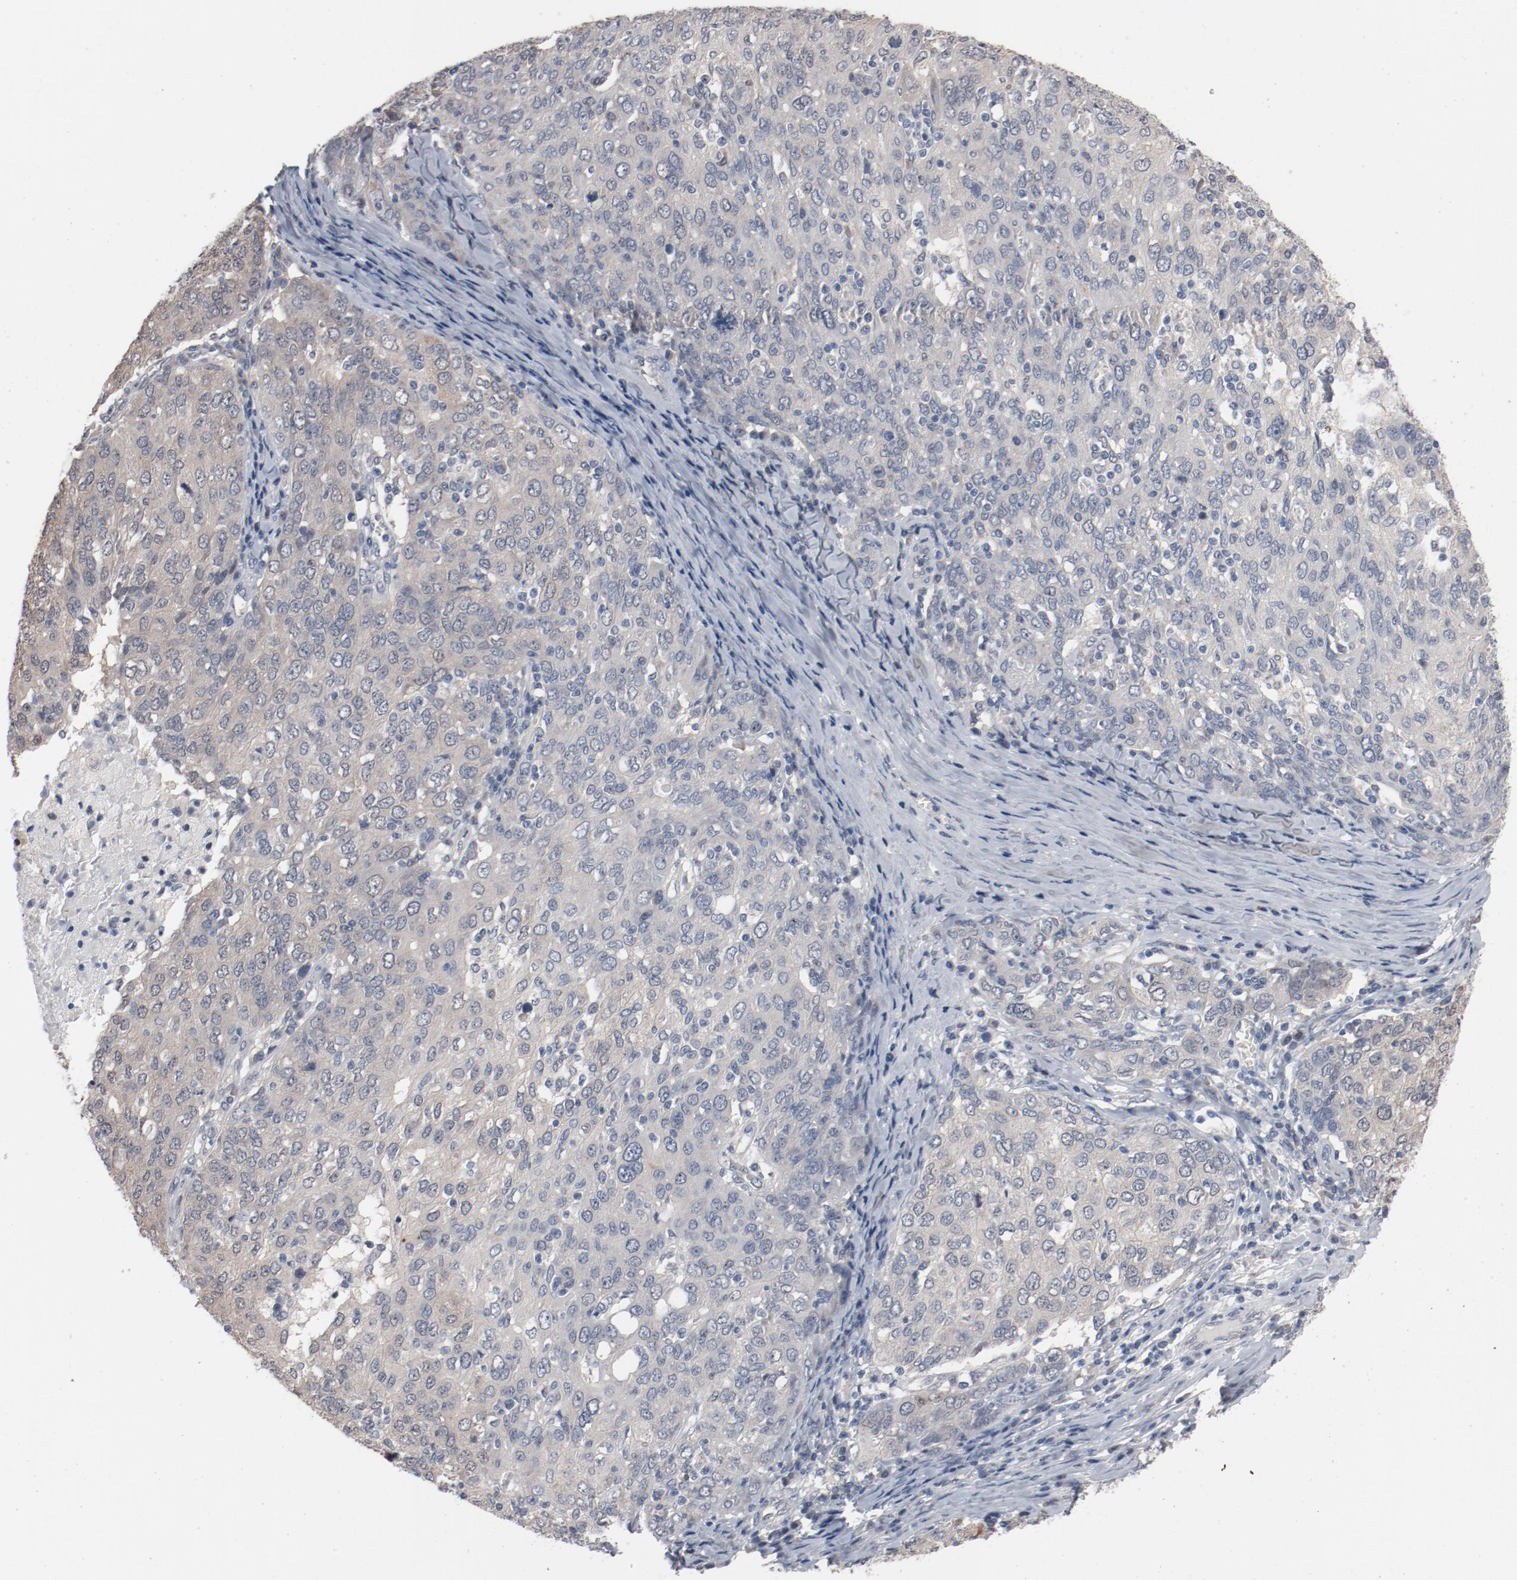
{"staining": {"intensity": "weak", "quantity": ">75%", "location": "cytoplasmic/membranous"}, "tissue": "ovarian cancer", "cell_type": "Tumor cells", "image_type": "cancer", "snomed": [{"axis": "morphology", "description": "Carcinoma, endometroid"}, {"axis": "topography", "description": "Ovary"}], "caption": "A brown stain labels weak cytoplasmic/membranous positivity of a protein in ovarian cancer (endometroid carcinoma) tumor cells.", "gene": "DNAL4", "patient": {"sex": "female", "age": 50}}